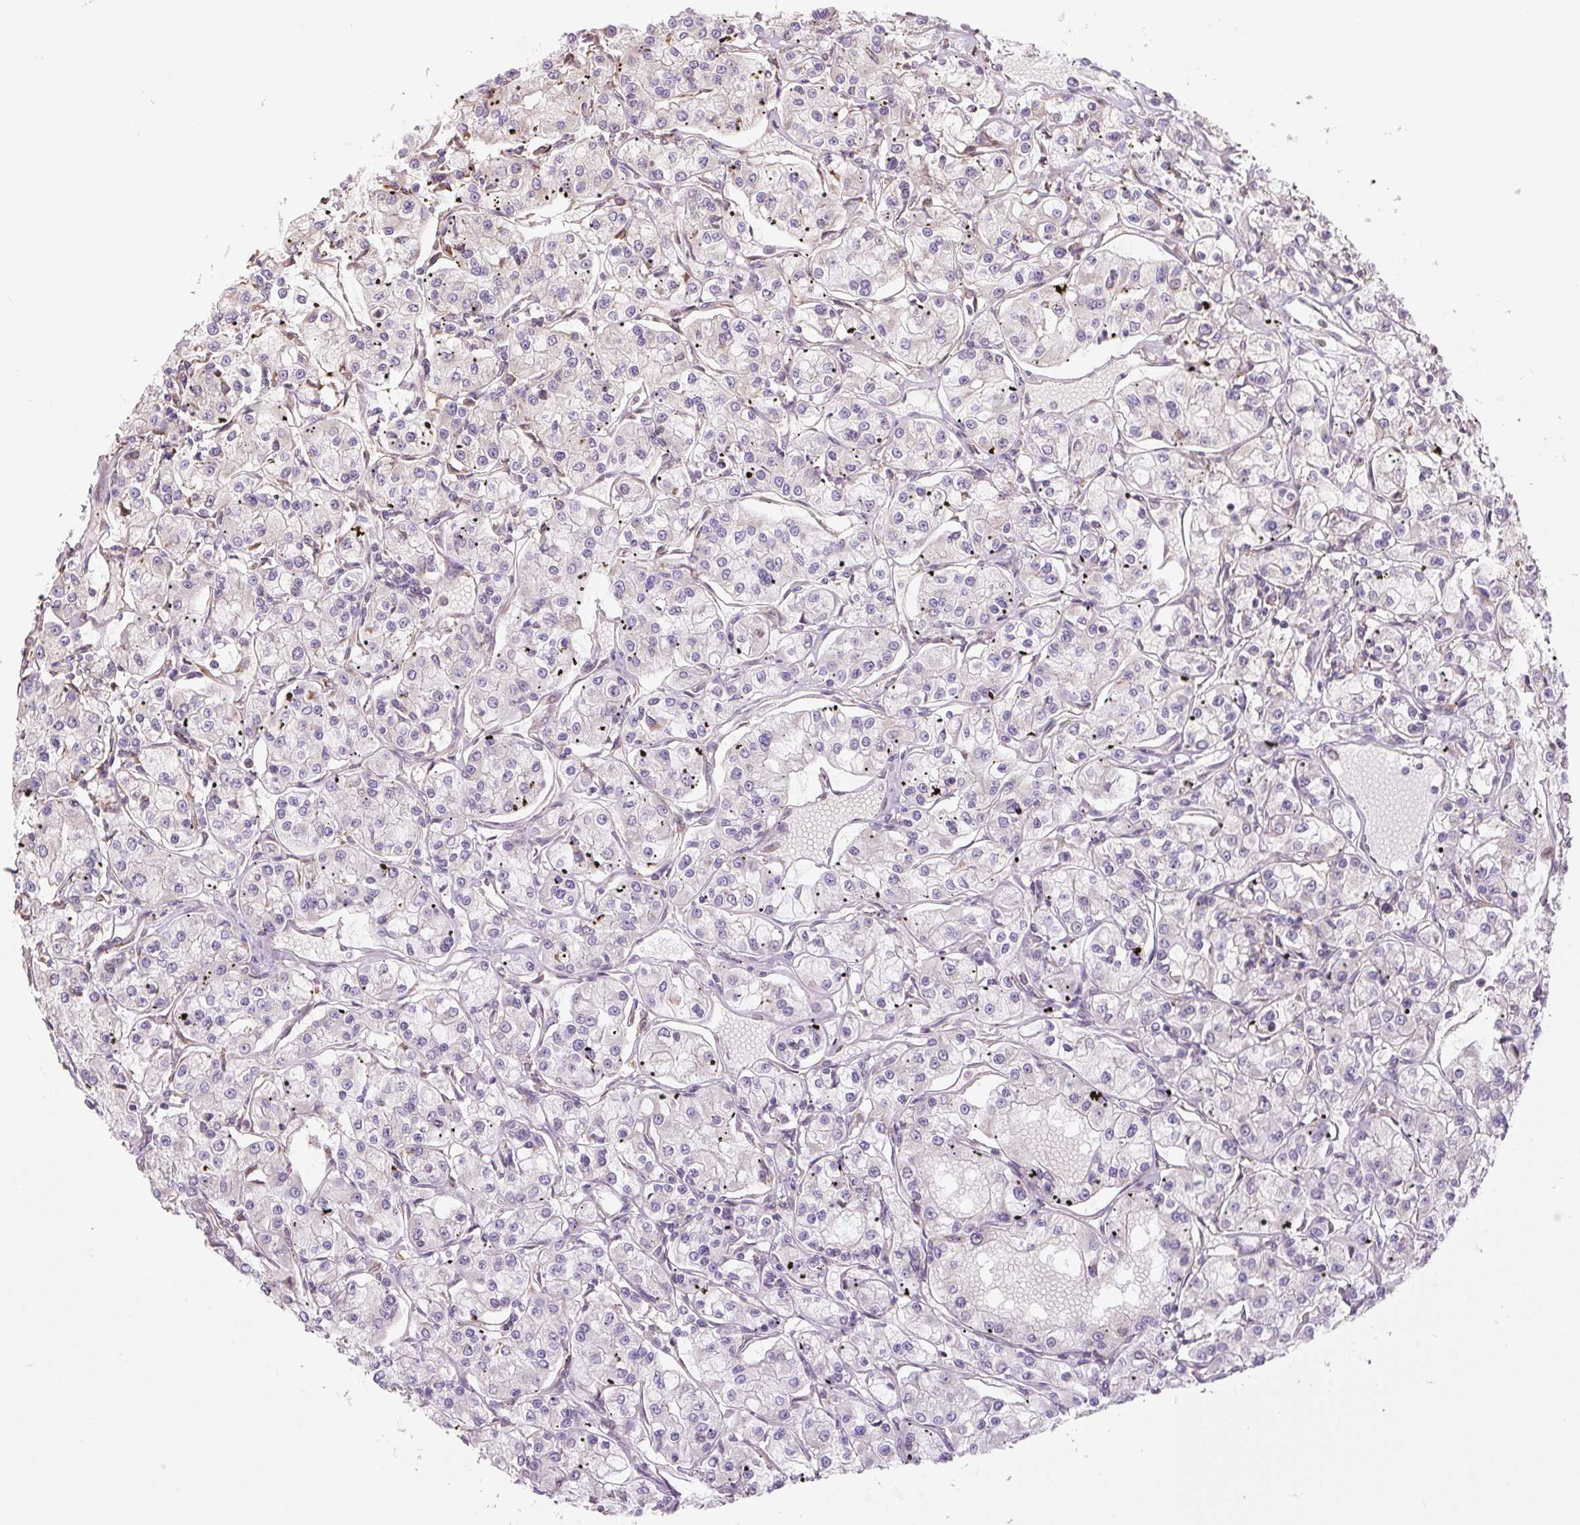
{"staining": {"intensity": "negative", "quantity": "none", "location": "none"}, "tissue": "renal cancer", "cell_type": "Tumor cells", "image_type": "cancer", "snomed": [{"axis": "morphology", "description": "Adenocarcinoma, NOS"}, {"axis": "topography", "description": "Kidney"}], "caption": "Protein analysis of renal cancer (adenocarcinoma) exhibits no significant staining in tumor cells.", "gene": "RASA1", "patient": {"sex": "female", "age": 59}}